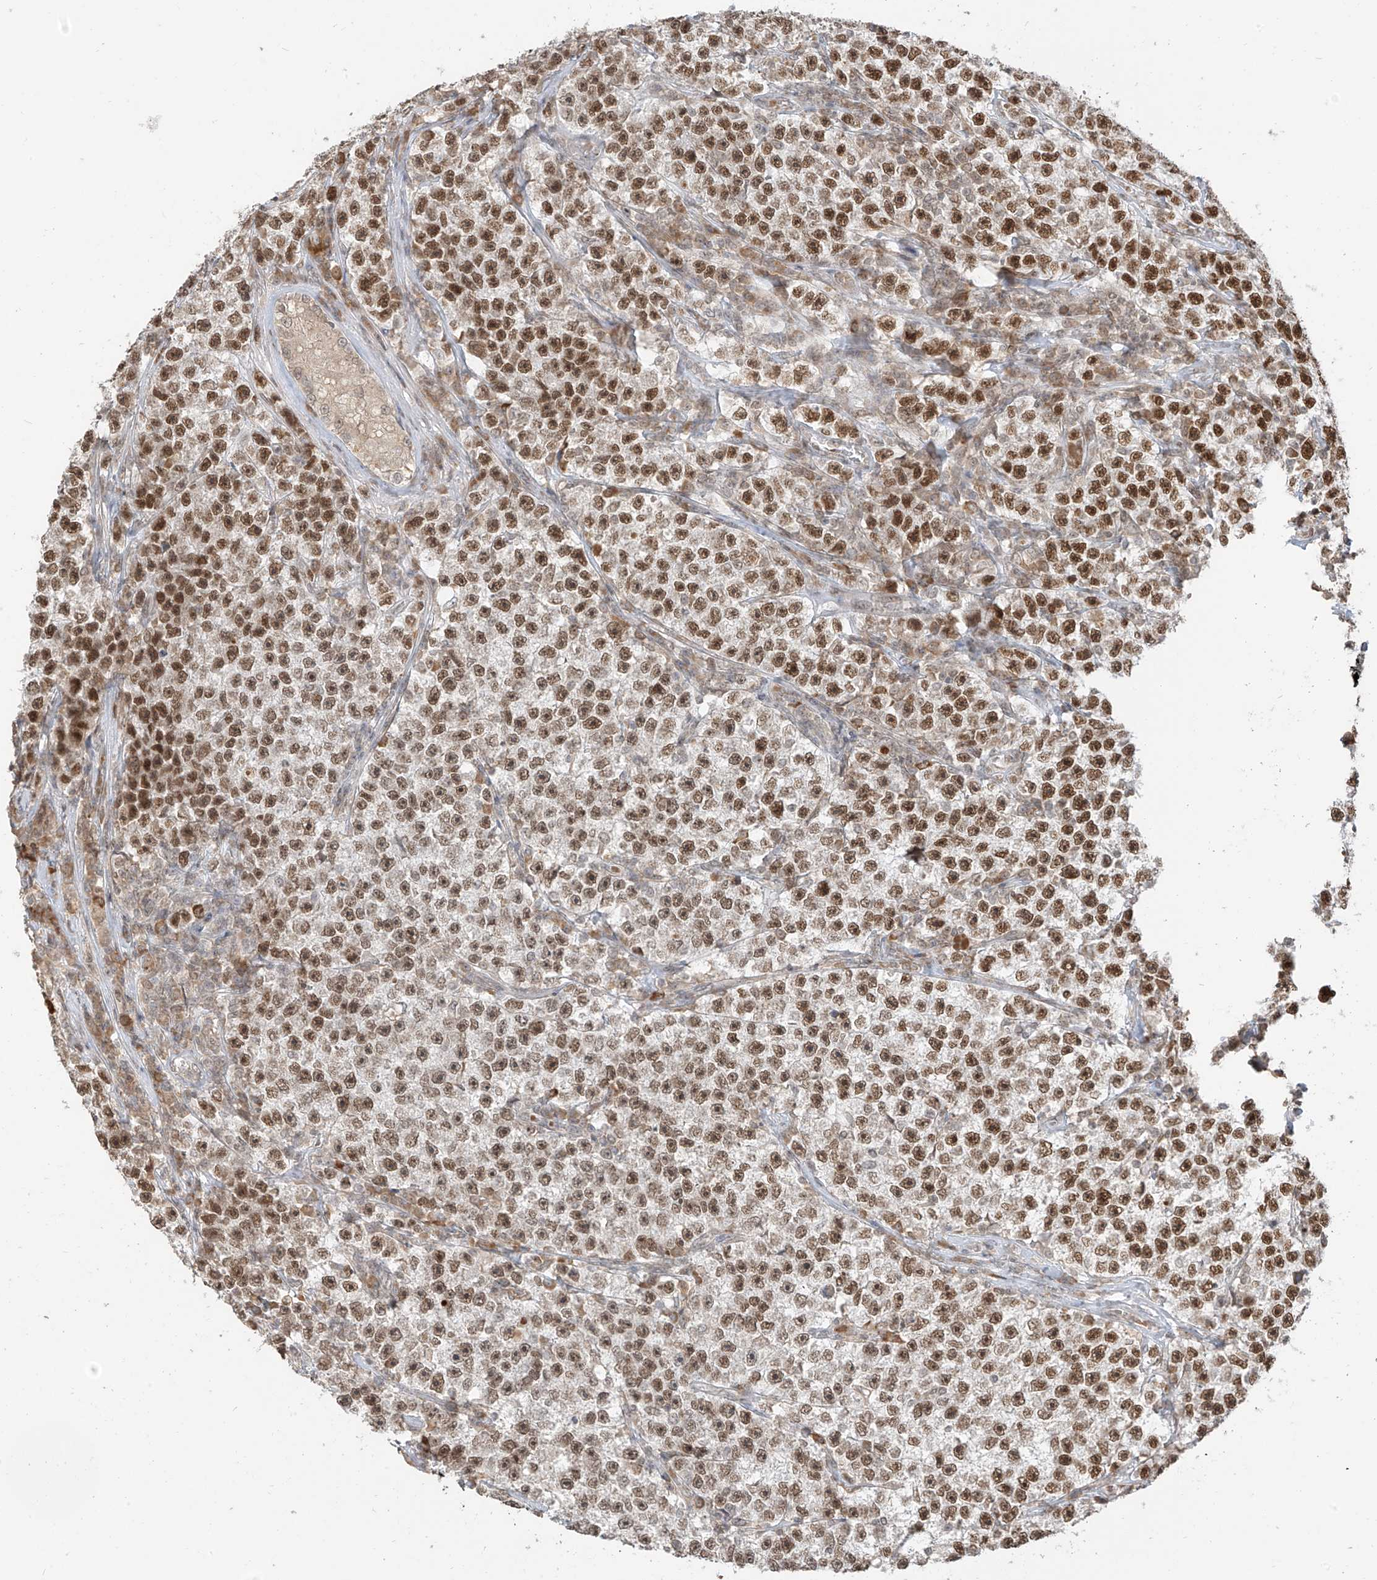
{"staining": {"intensity": "moderate", "quantity": ">75%", "location": "nuclear"}, "tissue": "testis cancer", "cell_type": "Tumor cells", "image_type": "cancer", "snomed": [{"axis": "morphology", "description": "Seminoma, NOS"}, {"axis": "topography", "description": "Testis"}], "caption": "The micrograph shows immunohistochemical staining of testis cancer (seminoma). There is moderate nuclear staining is present in about >75% of tumor cells.", "gene": "ZMYM2", "patient": {"sex": "male", "age": 22}}